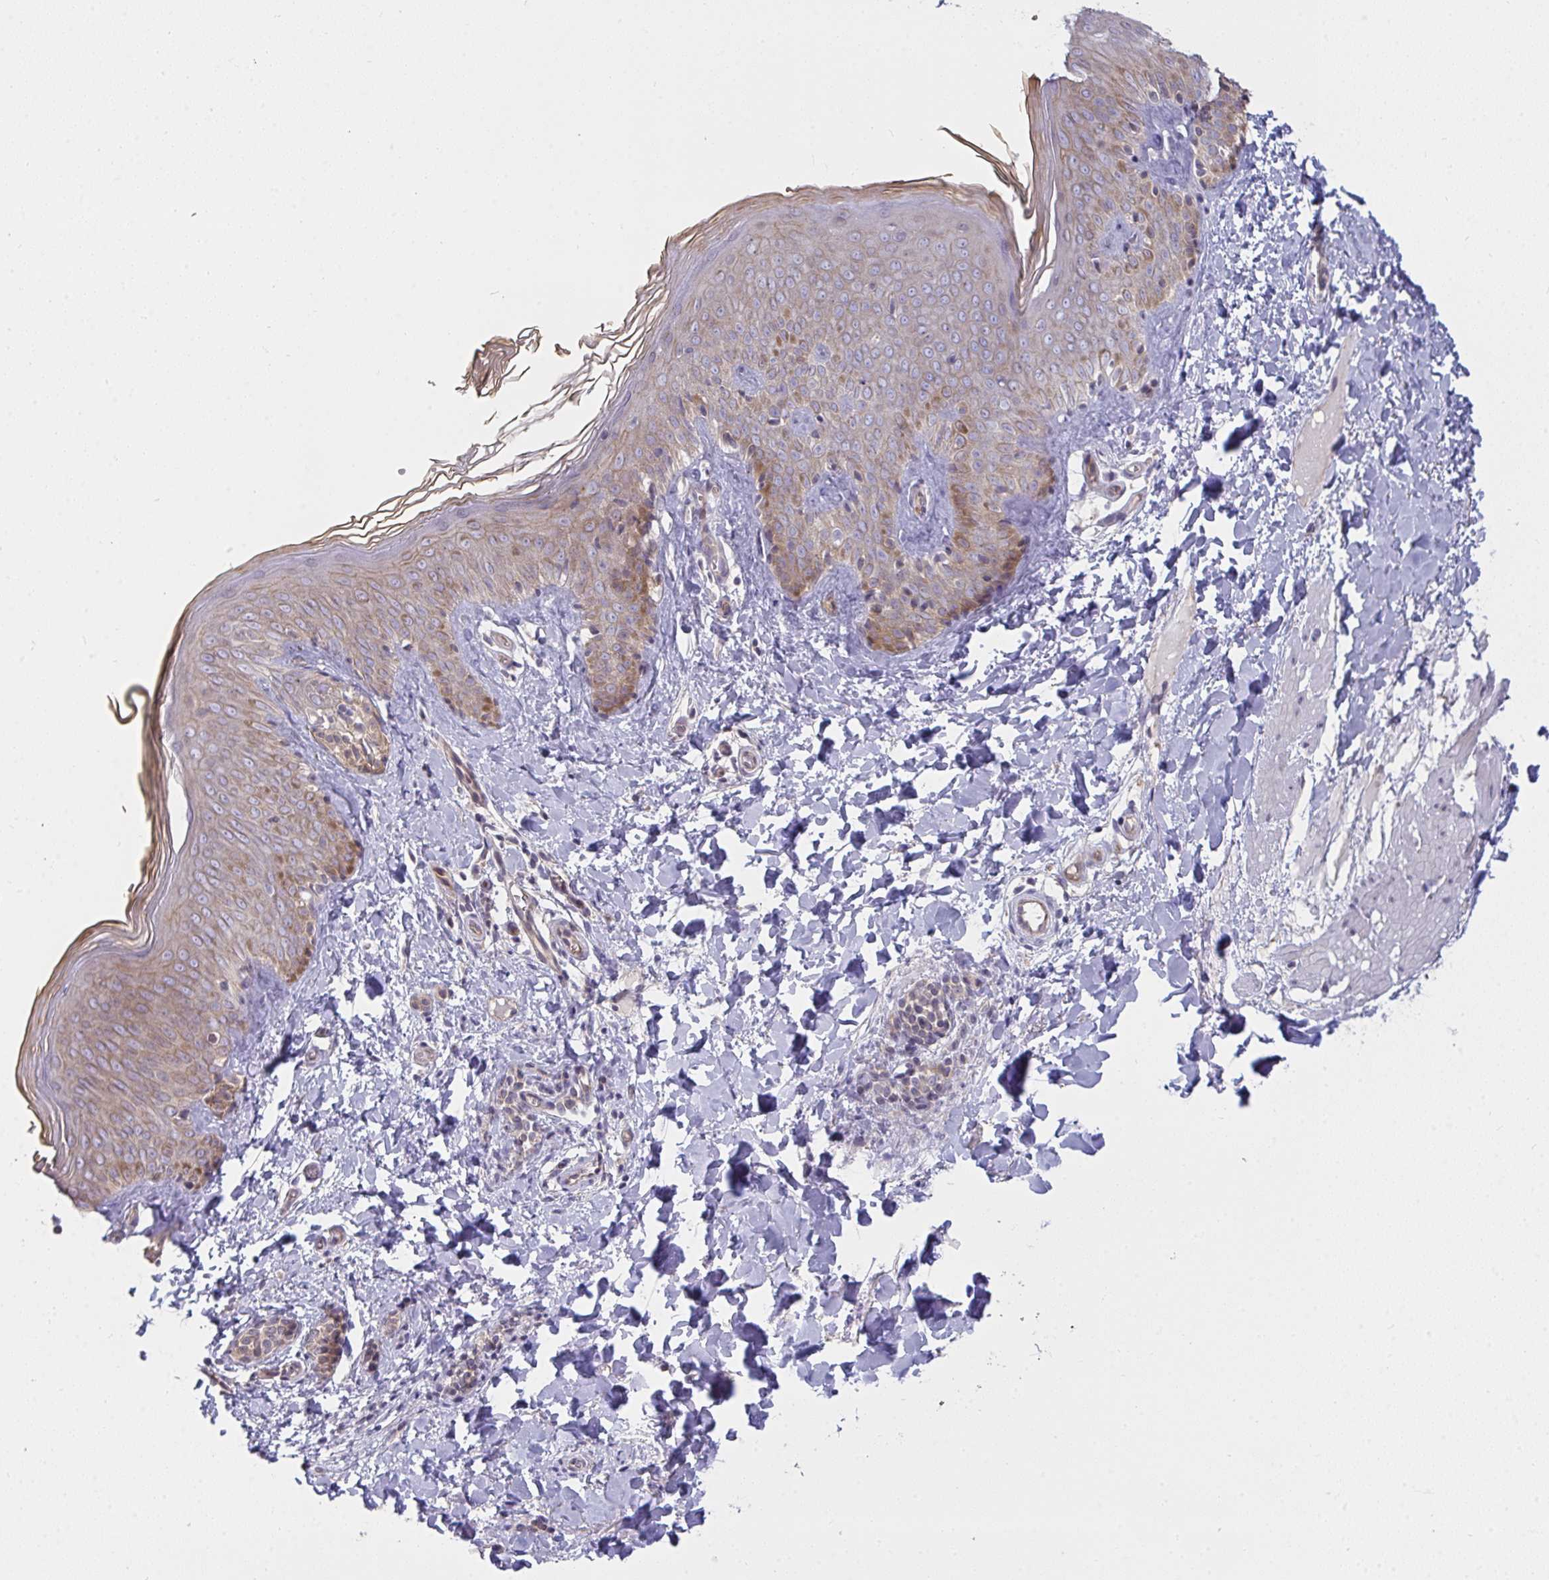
{"staining": {"intensity": "negative", "quantity": "none", "location": "none"}, "tissue": "skin", "cell_type": "Fibroblasts", "image_type": "normal", "snomed": [{"axis": "morphology", "description": "Normal tissue, NOS"}, {"axis": "topography", "description": "Skin"}], "caption": "Immunohistochemistry of unremarkable human skin reveals no expression in fibroblasts. Nuclei are stained in blue.", "gene": "CASP9", "patient": {"sex": "male", "age": 16}}